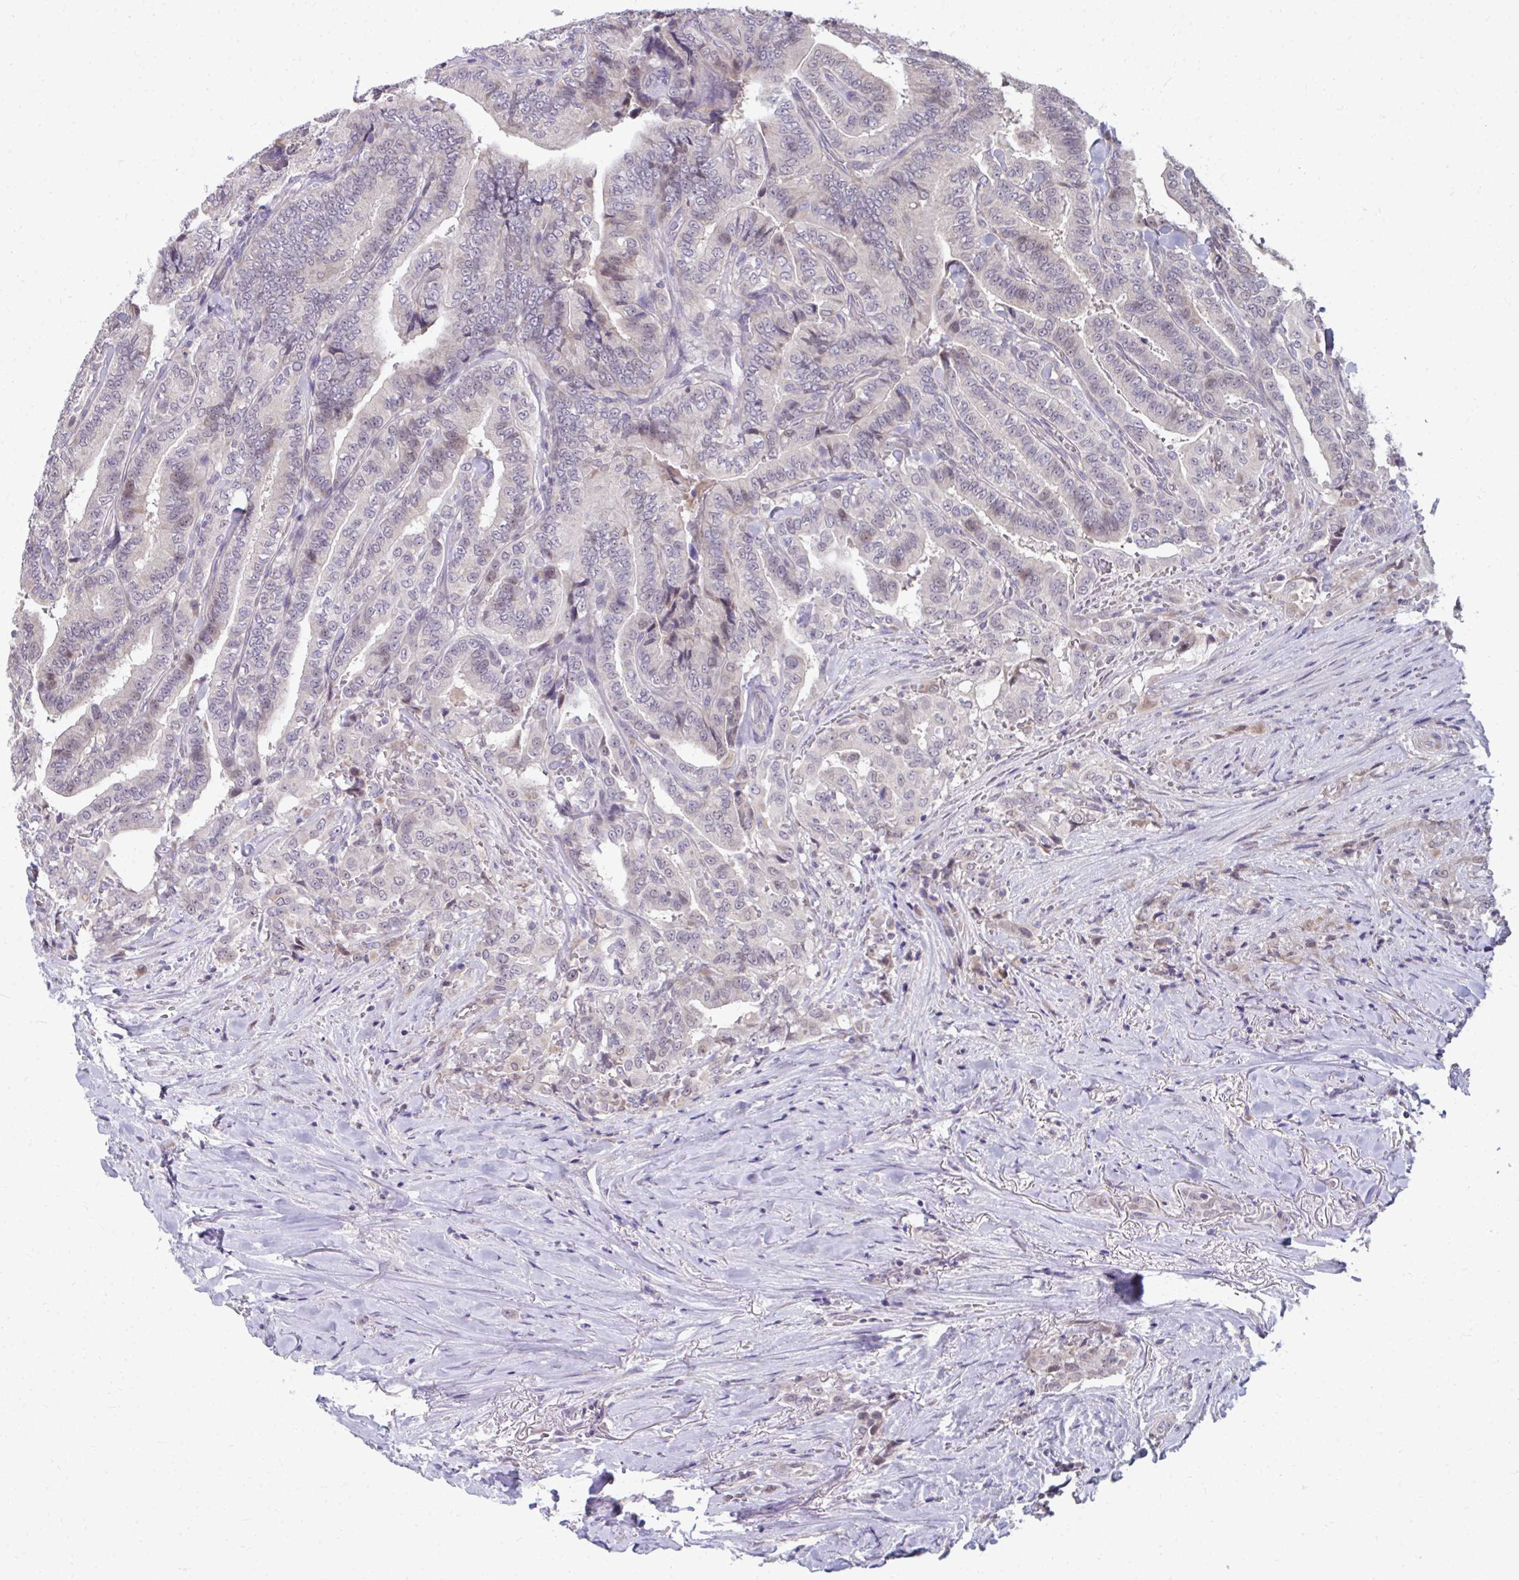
{"staining": {"intensity": "negative", "quantity": "none", "location": "none"}, "tissue": "thyroid cancer", "cell_type": "Tumor cells", "image_type": "cancer", "snomed": [{"axis": "morphology", "description": "Papillary adenocarcinoma, NOS"}, {"axis": "topography", "description": "Thyroid gland"}], "caption": "This micrograph is of papillary adenocarcinoma (thyroid) stained with IHC to label a protein in brown with the nuclei are counter-stained blue. There is no positivity in tumor cells. (Brightfield microscopy of DAB (3,3'-diaminobenzidine) immunohistochemistry (IHC) at high magnification).", "gene": "MROH8", "patient": {"sex": "male", "age": 61}}